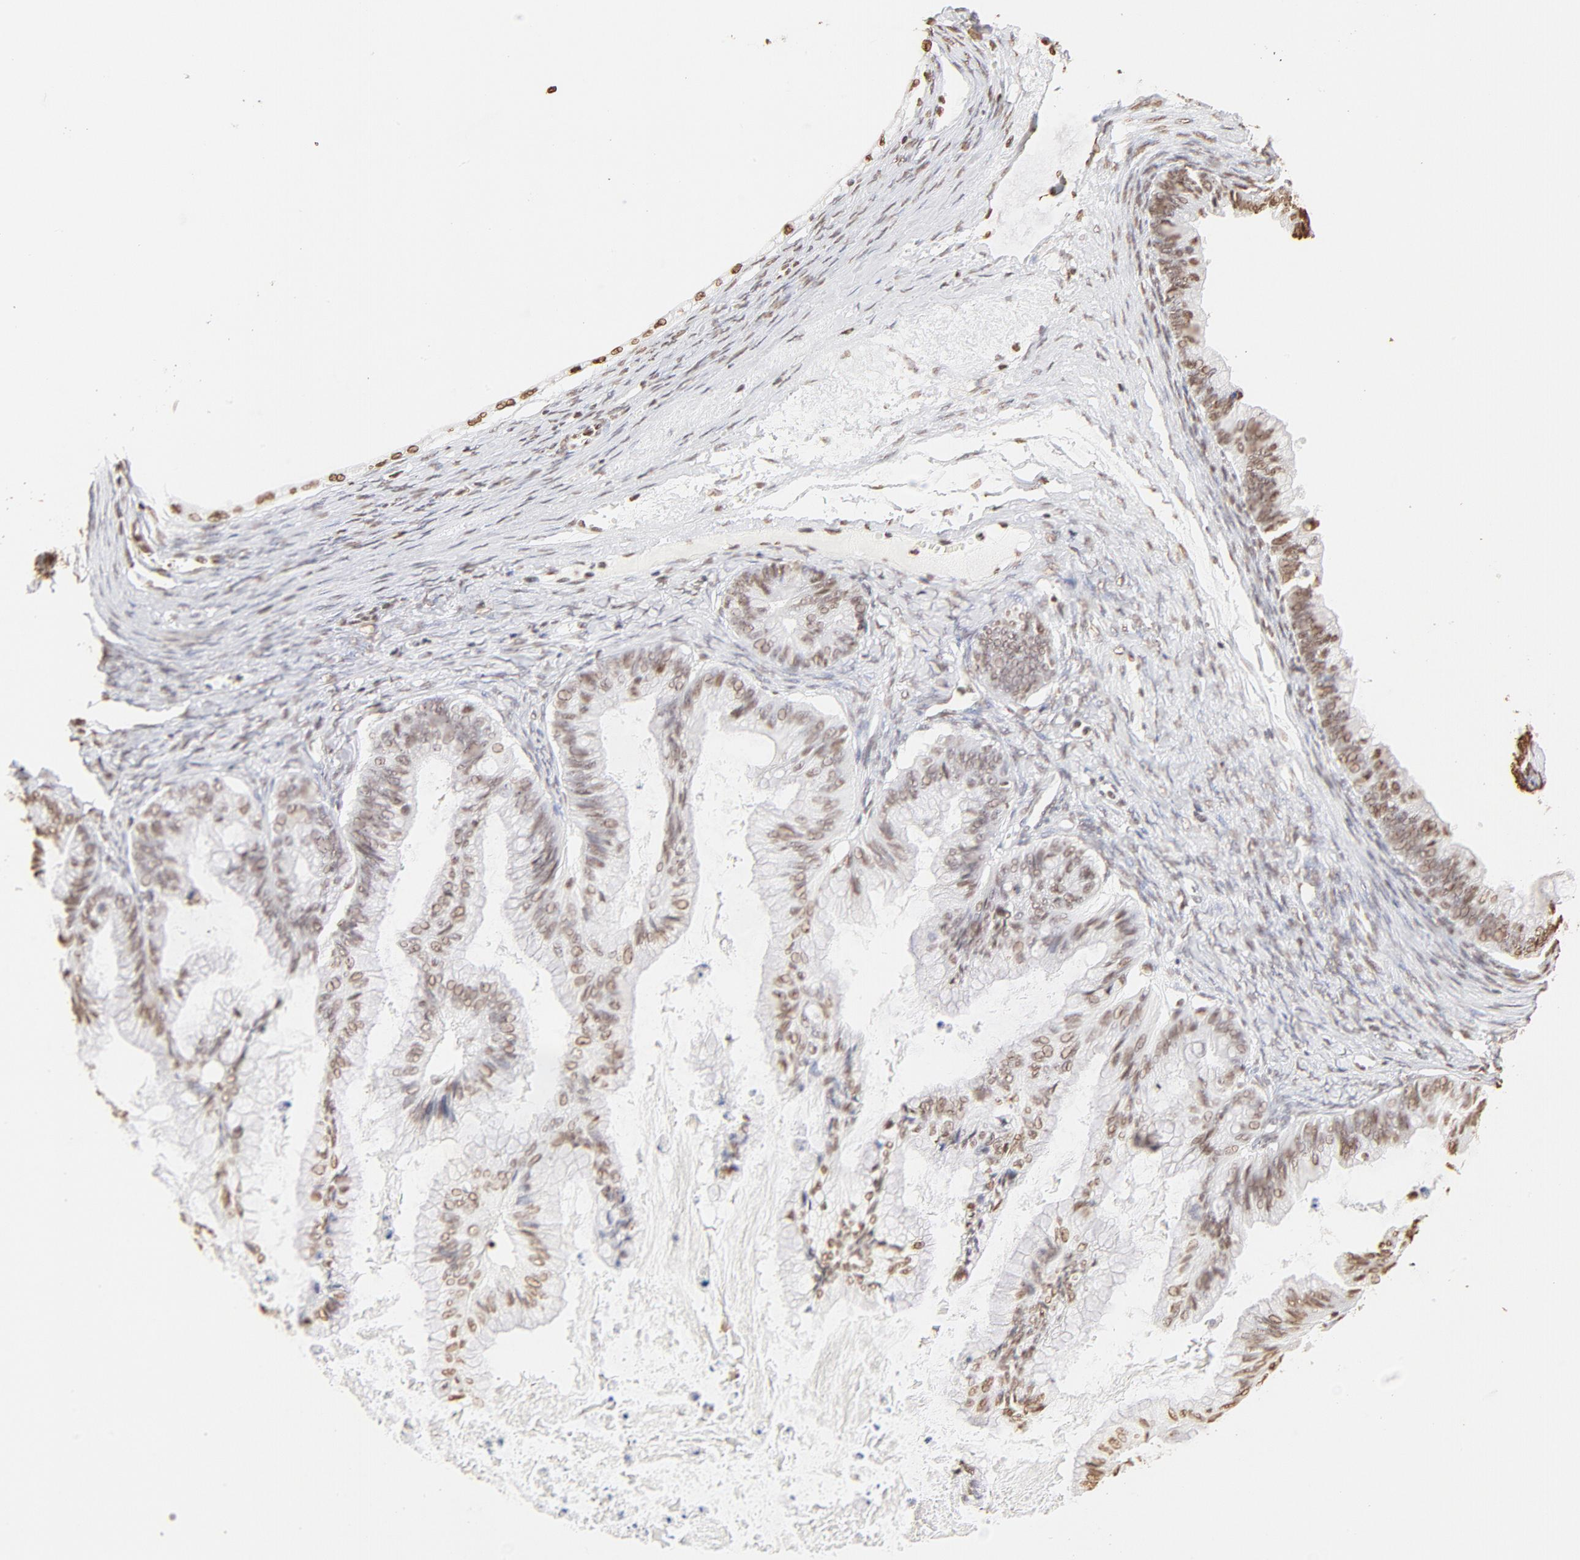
{"staining": {"intensity": "moderate", "quantity": ">75%", "location": "nuclear"}, "tissue": "ovarian cancer", "cell_type": "Tumor cells", "image_type": "cancer", "snomed": [{"axis": "morphology", "description": "Cystadenocarcinoma, mucinous, NOS"}, {"axis": "topography", "description": "Ovary"}], "caption": "Protein expression analysis of human ovarian cancer (mucinous cystadenocarcinoma) reveals moderate nuclear positivity in about >75% of tumor cells.", "gene": "ZNF540", "patient": {"sex": "female", "age": 57}}